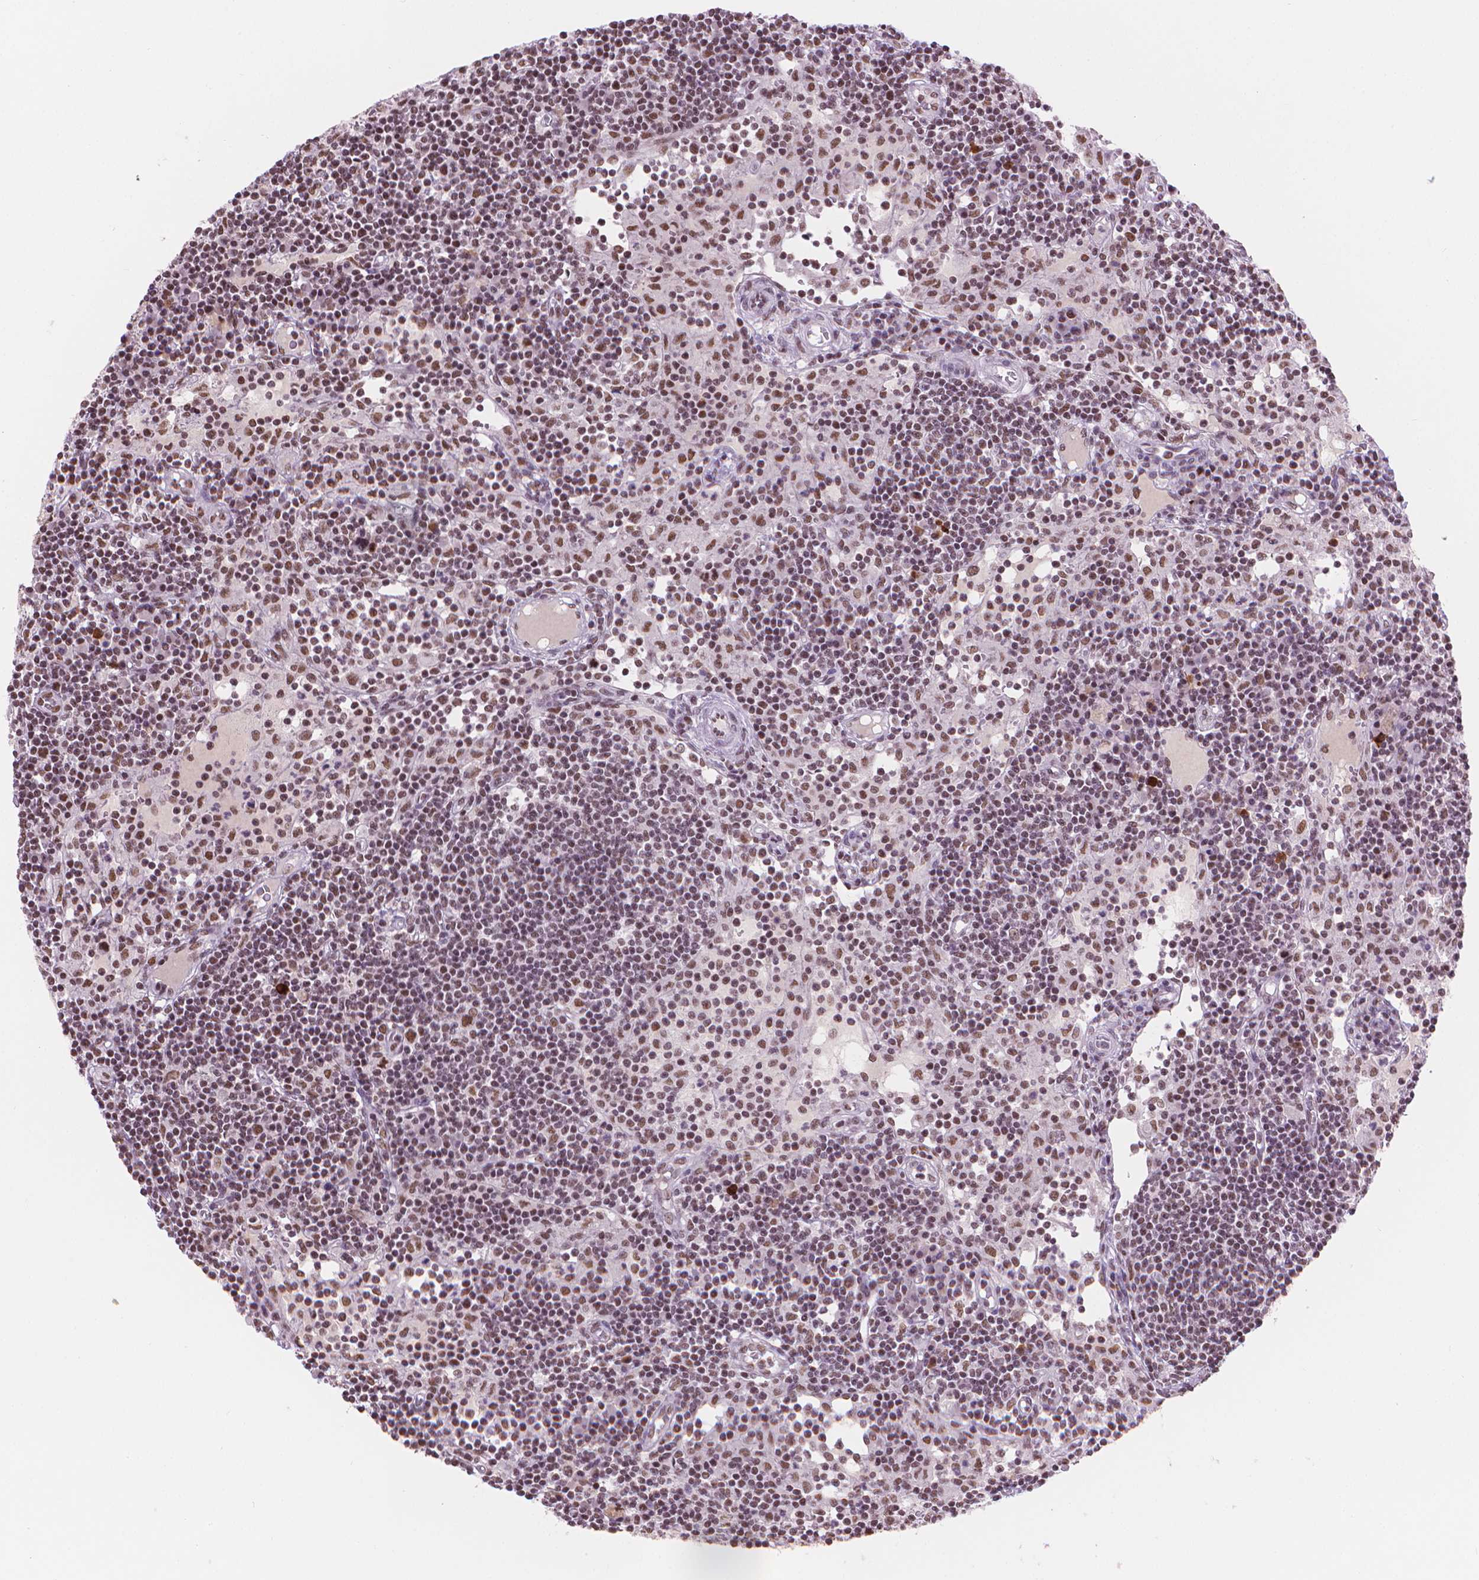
{"staining": {"intensity": "moderate", "quantity": ">75%", "location": "nuclear"}, "tissue": "lymph node", "cell_type": "Germinal center cells", "image_type": "normal", "snomed": [{"axis": "morphology", "description": "Normal tissue, NOS"}, {"axis": "topography", "description": "Lymph node"}], "caption": "Immunohistochemical staining of normal human lymph node reveals >75% levels of moderate nuclear protein expression in approximately >75% of germinal center cells. (DAB (3,3'-diaminobenzidine) IHC with brightfield microscopy, high magnification).", "gene": "RPA4", "patient": {"sex": "female", "age": 72}}